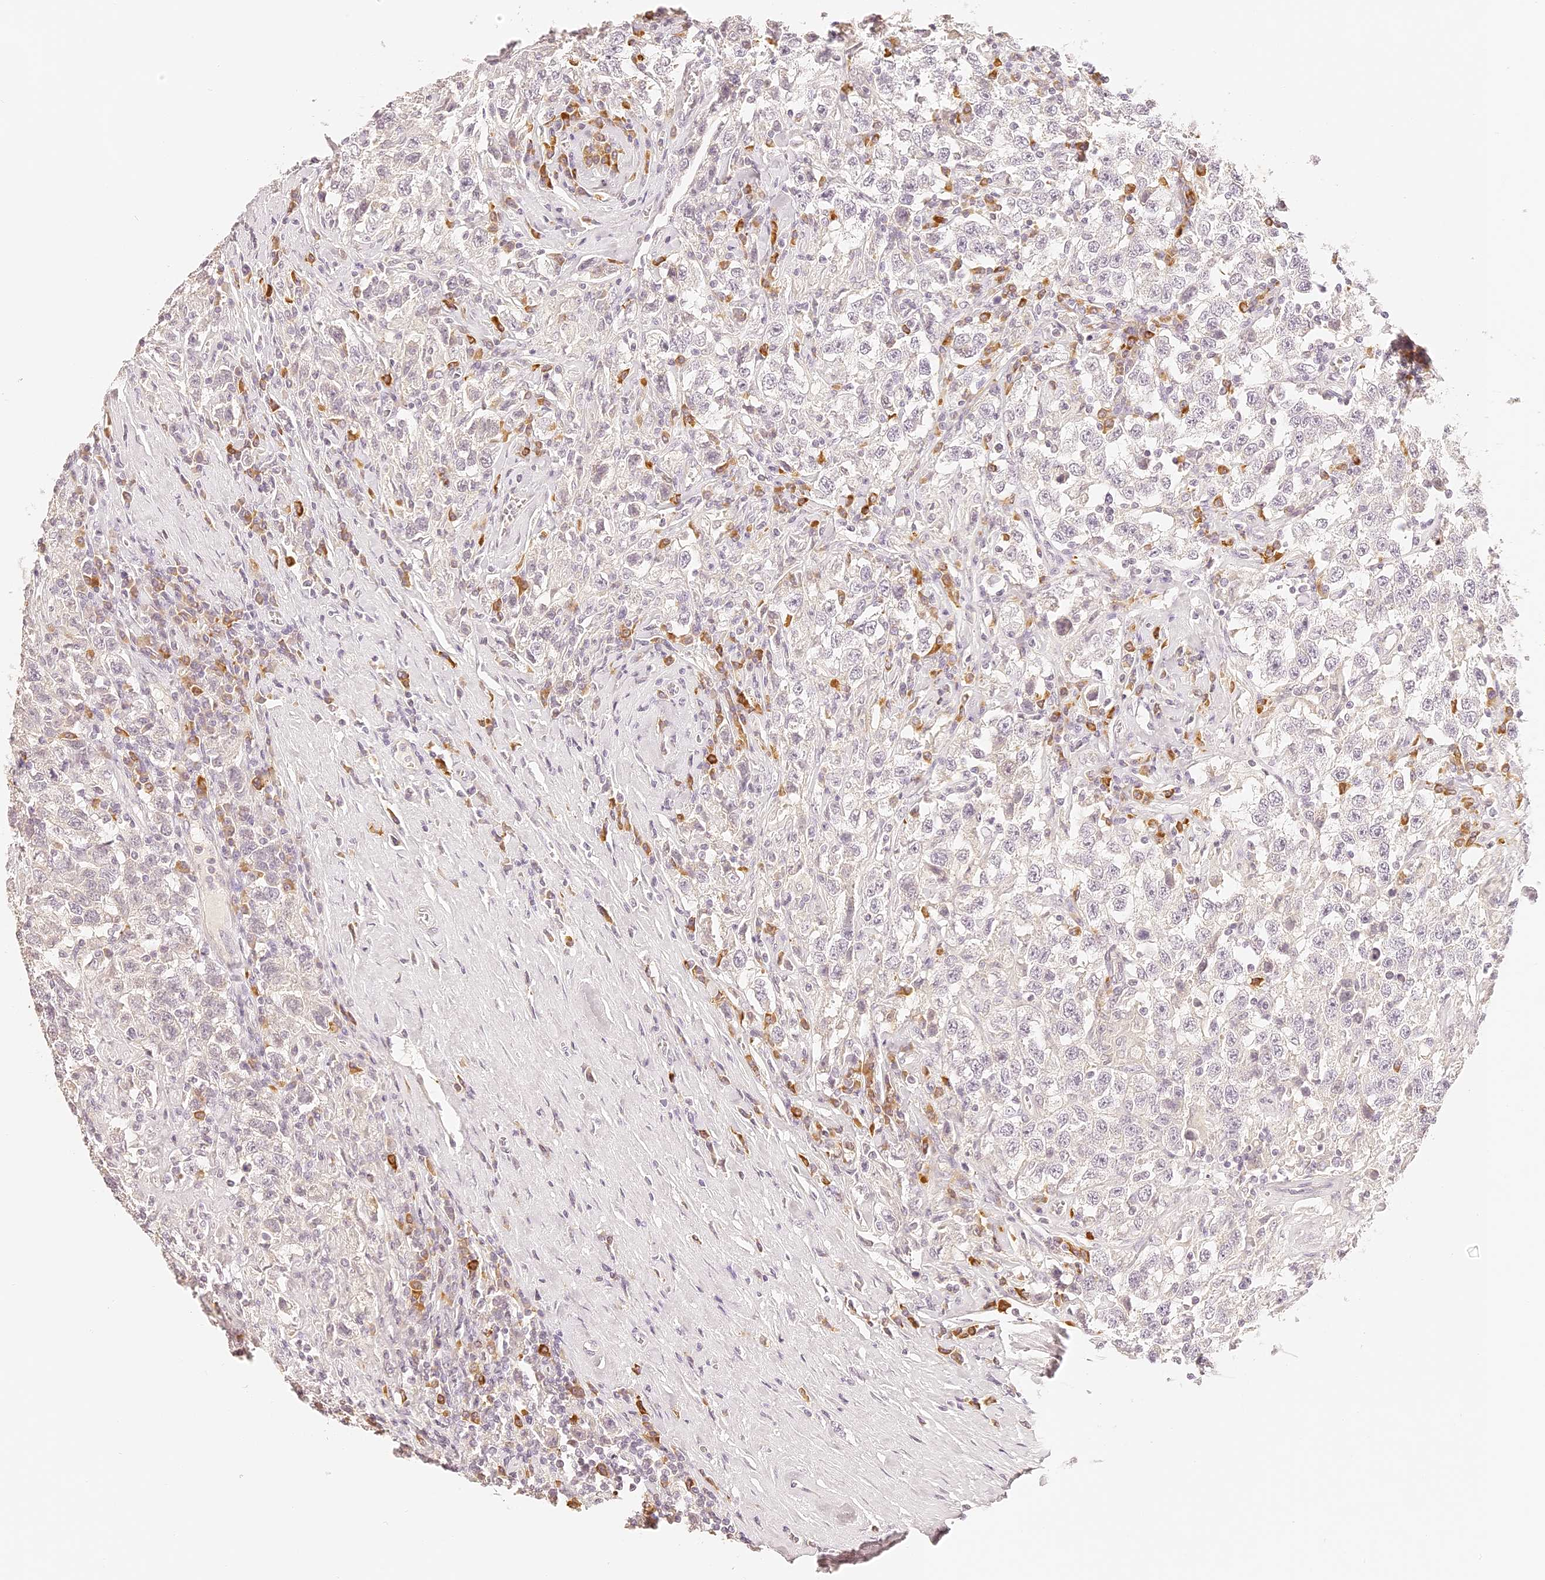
{"staining": {"intensity": "negative", "quantity": "none", "location": "none"}, "tissue": "testis cancer", "cell_type": "Tumor cells", "image_type": "cancer", "snomed": [{"axis": "morphology", "description": "Seminoma, NOS"}, {"axis": "topography", "description": "Testis"}], "caption": "Tumor cells are negative for brown protein staining in testis cancer (seminoma).", "gene": "TRIM45", "patient": {"sex": "male", "age": 41}}